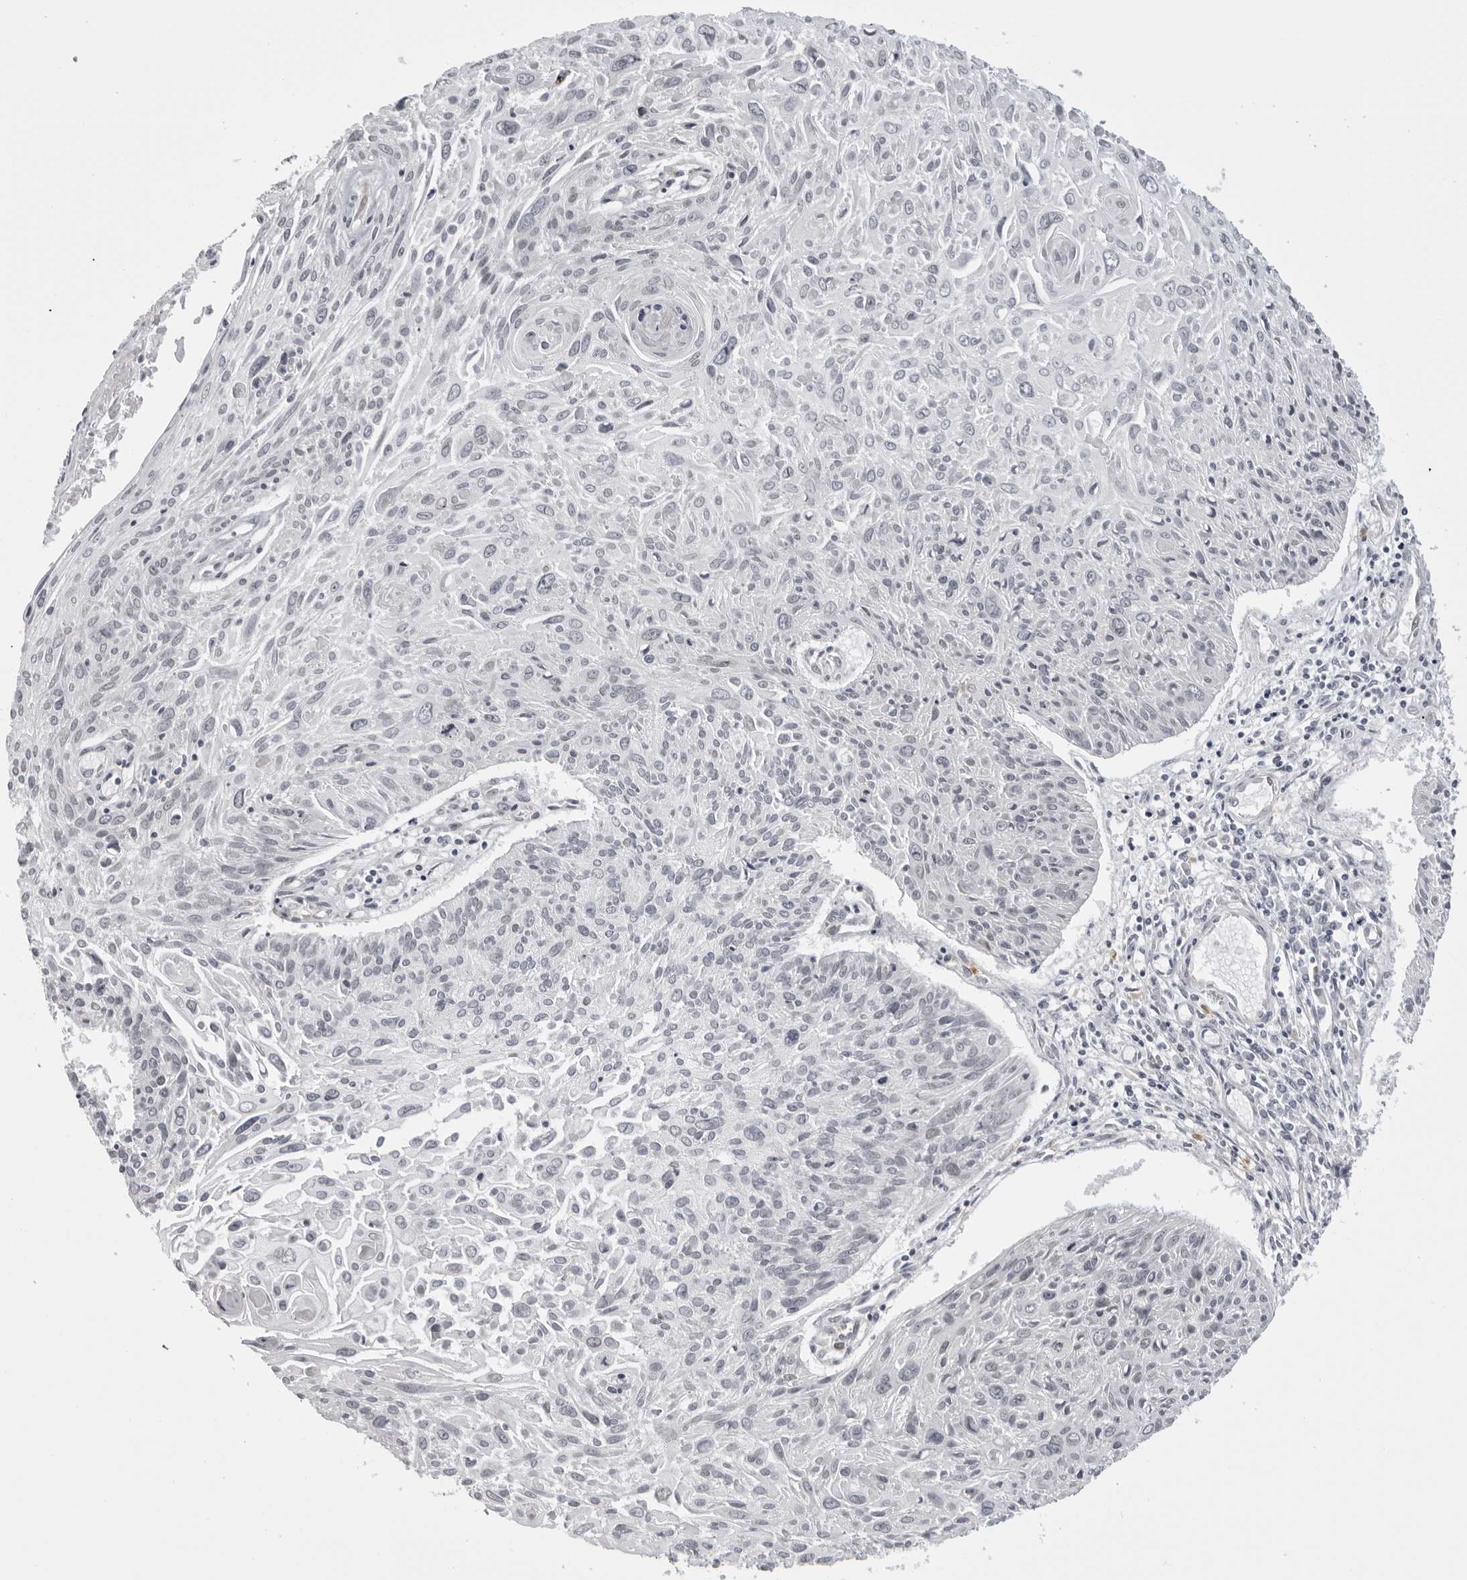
{"staining": {"intensity": "negative", "quantity": "none", "location": "none"}, "tissue": "cervical cancer", "cell_type": "Tumor cells", "image_type": "cancer", "snomed": [{"axis": "morphology", "description": "Squamous cell carcinoma, NOS"}, {"axis": "topography", "description": "Cervix"}], "caption": "The histopathology image exhibits no significant staining in tumor cells of cervical cancer.", "gene": "GCSAML", "patient": {"sex": "female", "age": 51}}